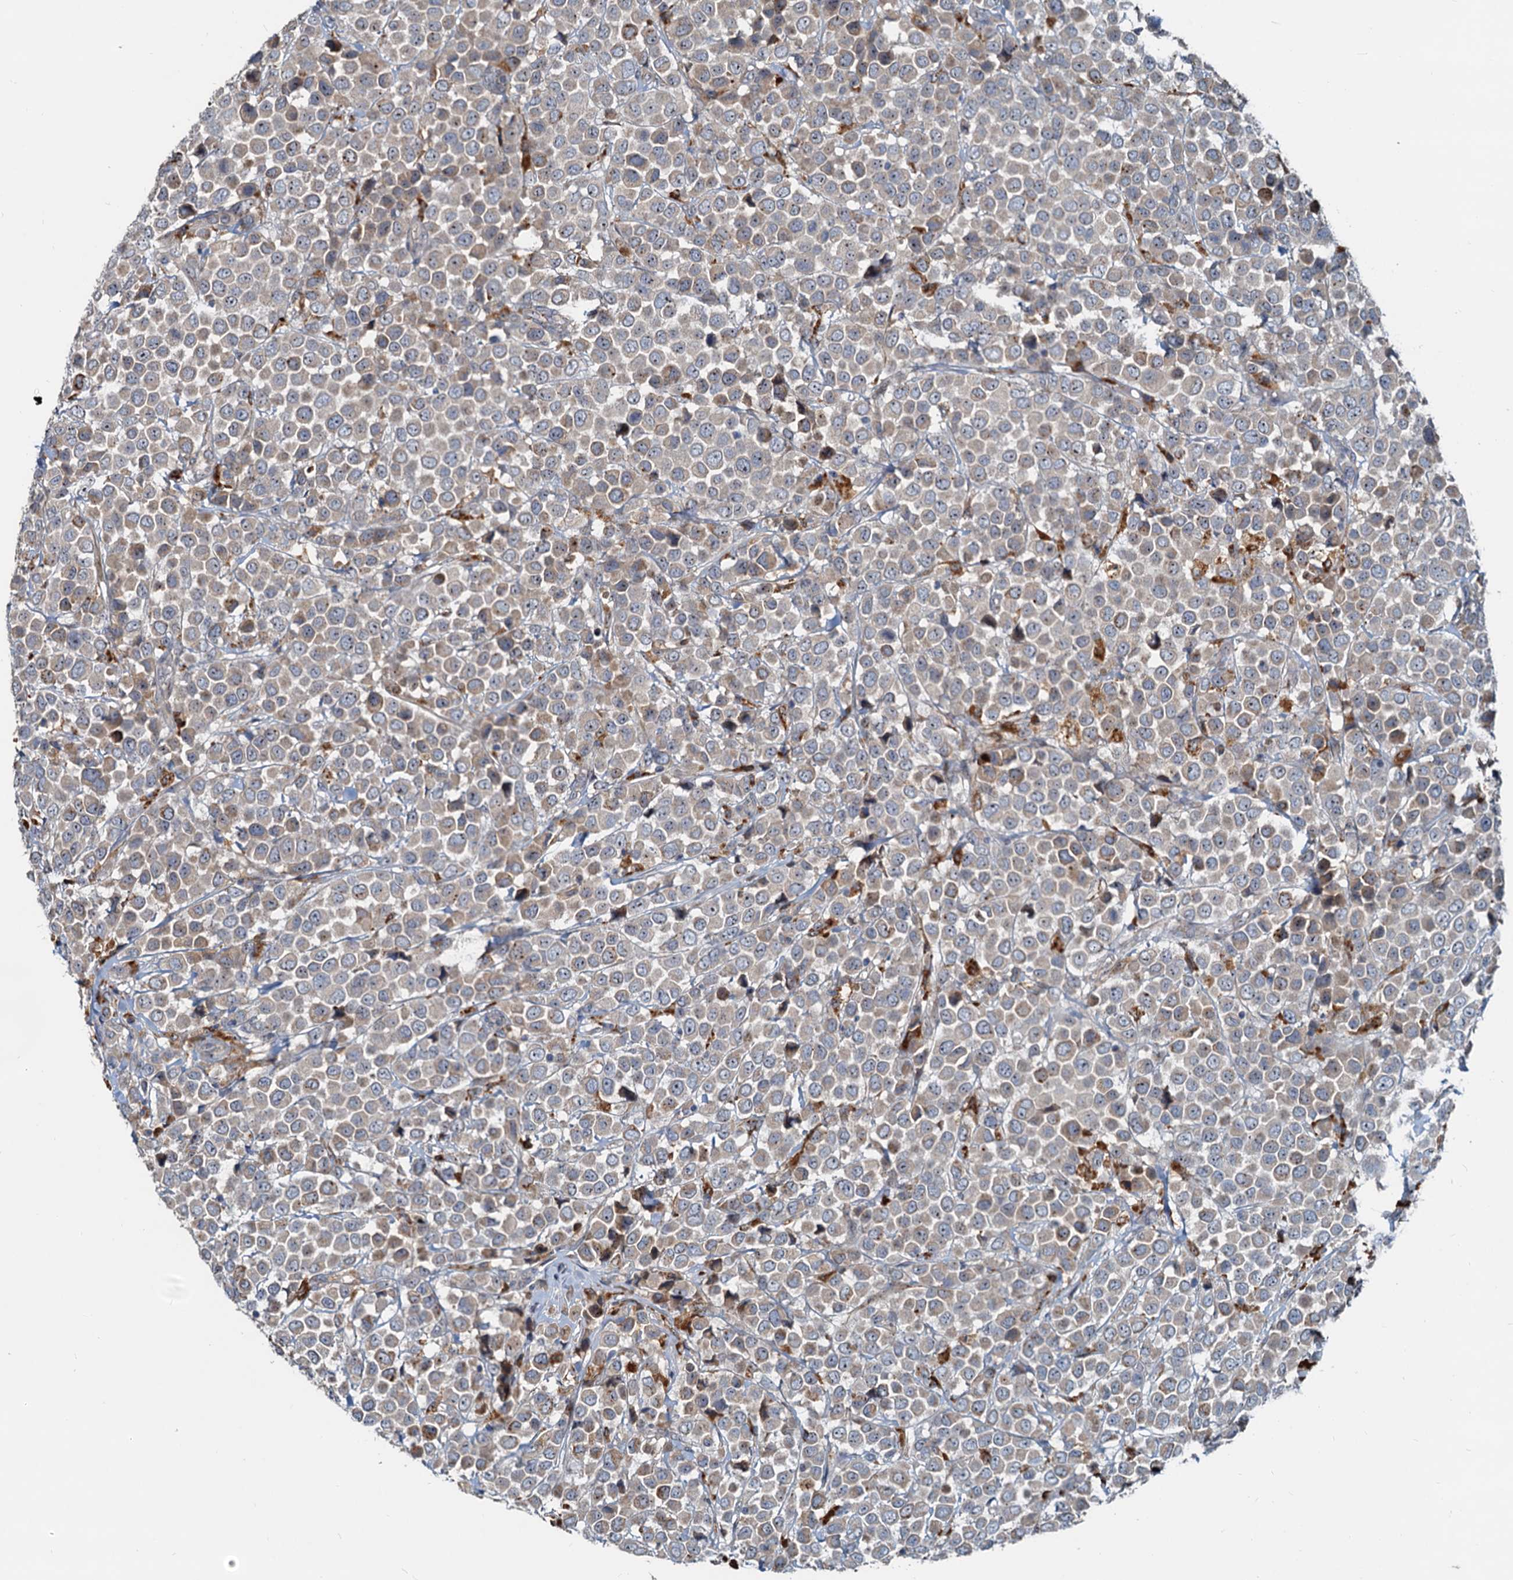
{"staining": {"intensity": "moderate", "quantity": "<25%", "location": "cytoplasmic/membranous"}, "tissue": "breast cancer", "cell_type": "Tumor cells", "image_type": "cancer", "snomed": [{"axis": "morphology", "description": "Duct carcinoma"}, {"axis": "topography", "description": "Breast"}], "caption": "IHC (DAB (3,3'-diaminobenzidine)) staining of intraductal carcinoma (breast) demonstrates moderate cytoplasmic/membranous protein positivity in about <25% of tumor cells.", "gene": "RGS7BP", "patient": {"sex": "female", "age": 61}}